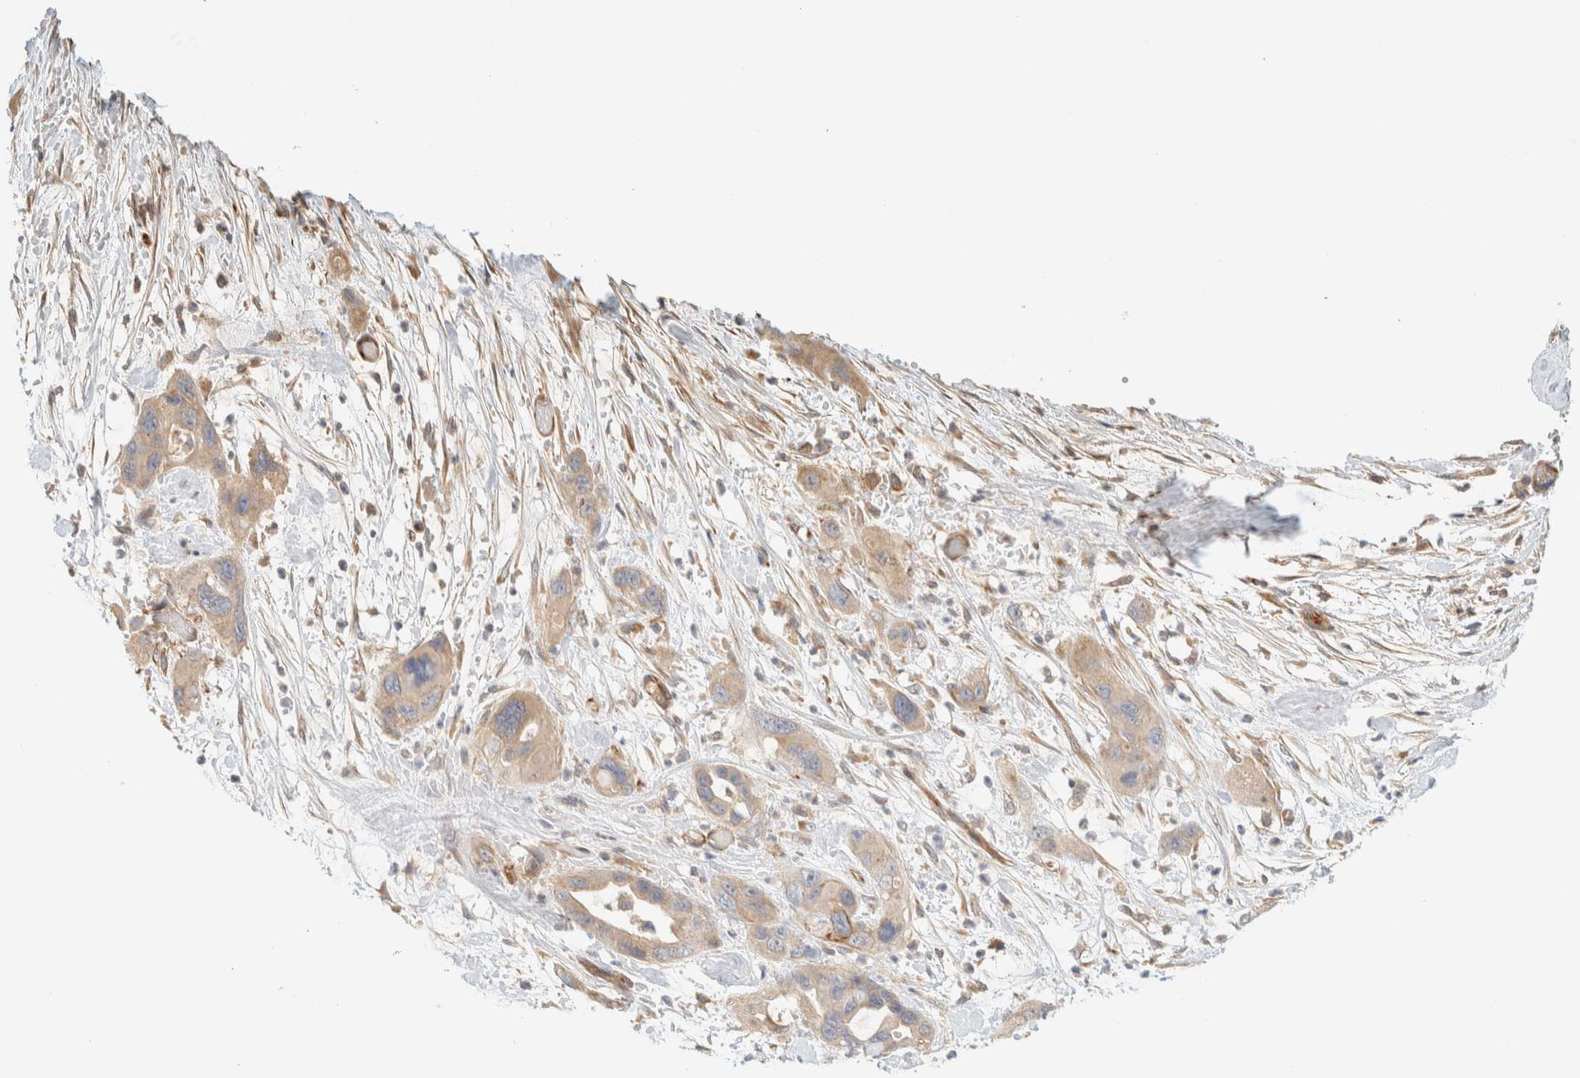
{"staining": {"intensity": "weak", "quantity": ">75%", "location": "cytoplasmic/membranous"}, "tissue": "pancreatic cancer", "cell_type": "Tumor cells", "image_type": "cancer", "snomed": [{"axis": "morphology", "description": "Adenocarcinoma, NOS"}, {"axis": "topography", "description": "Pancreas"}], "caption": "Brown immunohistochemical staining in adenocarcinoma (pancreatic) displays weak cytoplasmic/membranous staining in about >75% of tumor cells.", "gene": "FAT1", "patient": {"sex": "female", "age": 71}}